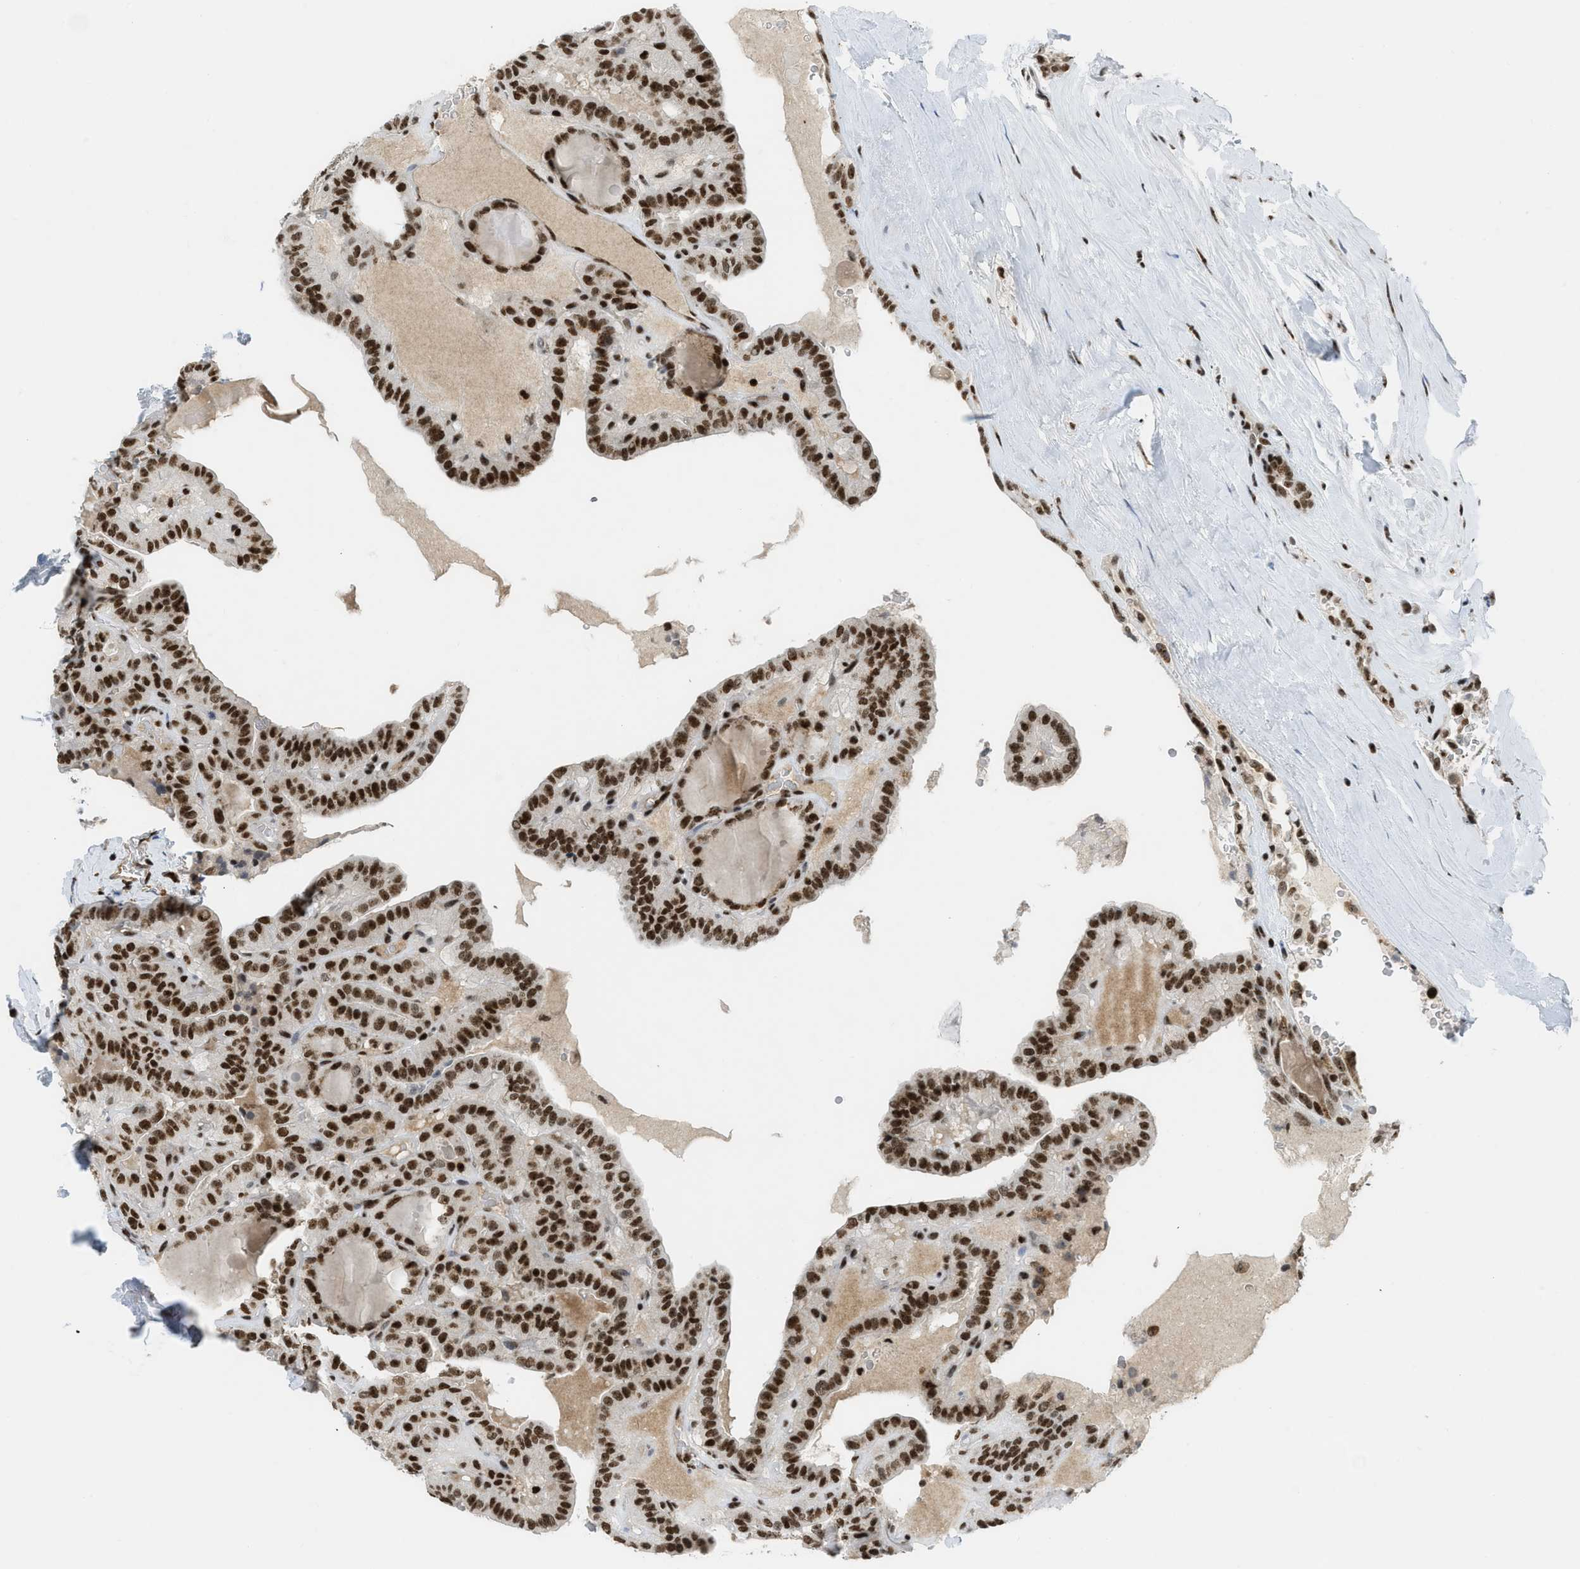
{"staining": {"intensity": "strong", "quantity": ">75%", "location": "nuclear"}, "tissue": "thyroid cancer", "cell_type": "Tumor cells", "image_type": "cancer", "snomed": [{"axis": "morphology", "description": "Papillary adenocarcinoma, NOS"}, {"axis": "topography", "description": "Thyroid gland"}], "caption": "Approximately >75% of tumor cells in human thyroid cancer show strong nuclear protein staining as visualized by brown immunohistochemical staining.", "gene": "RAD51B", "patient": {"sex": "male", "age": 77}}